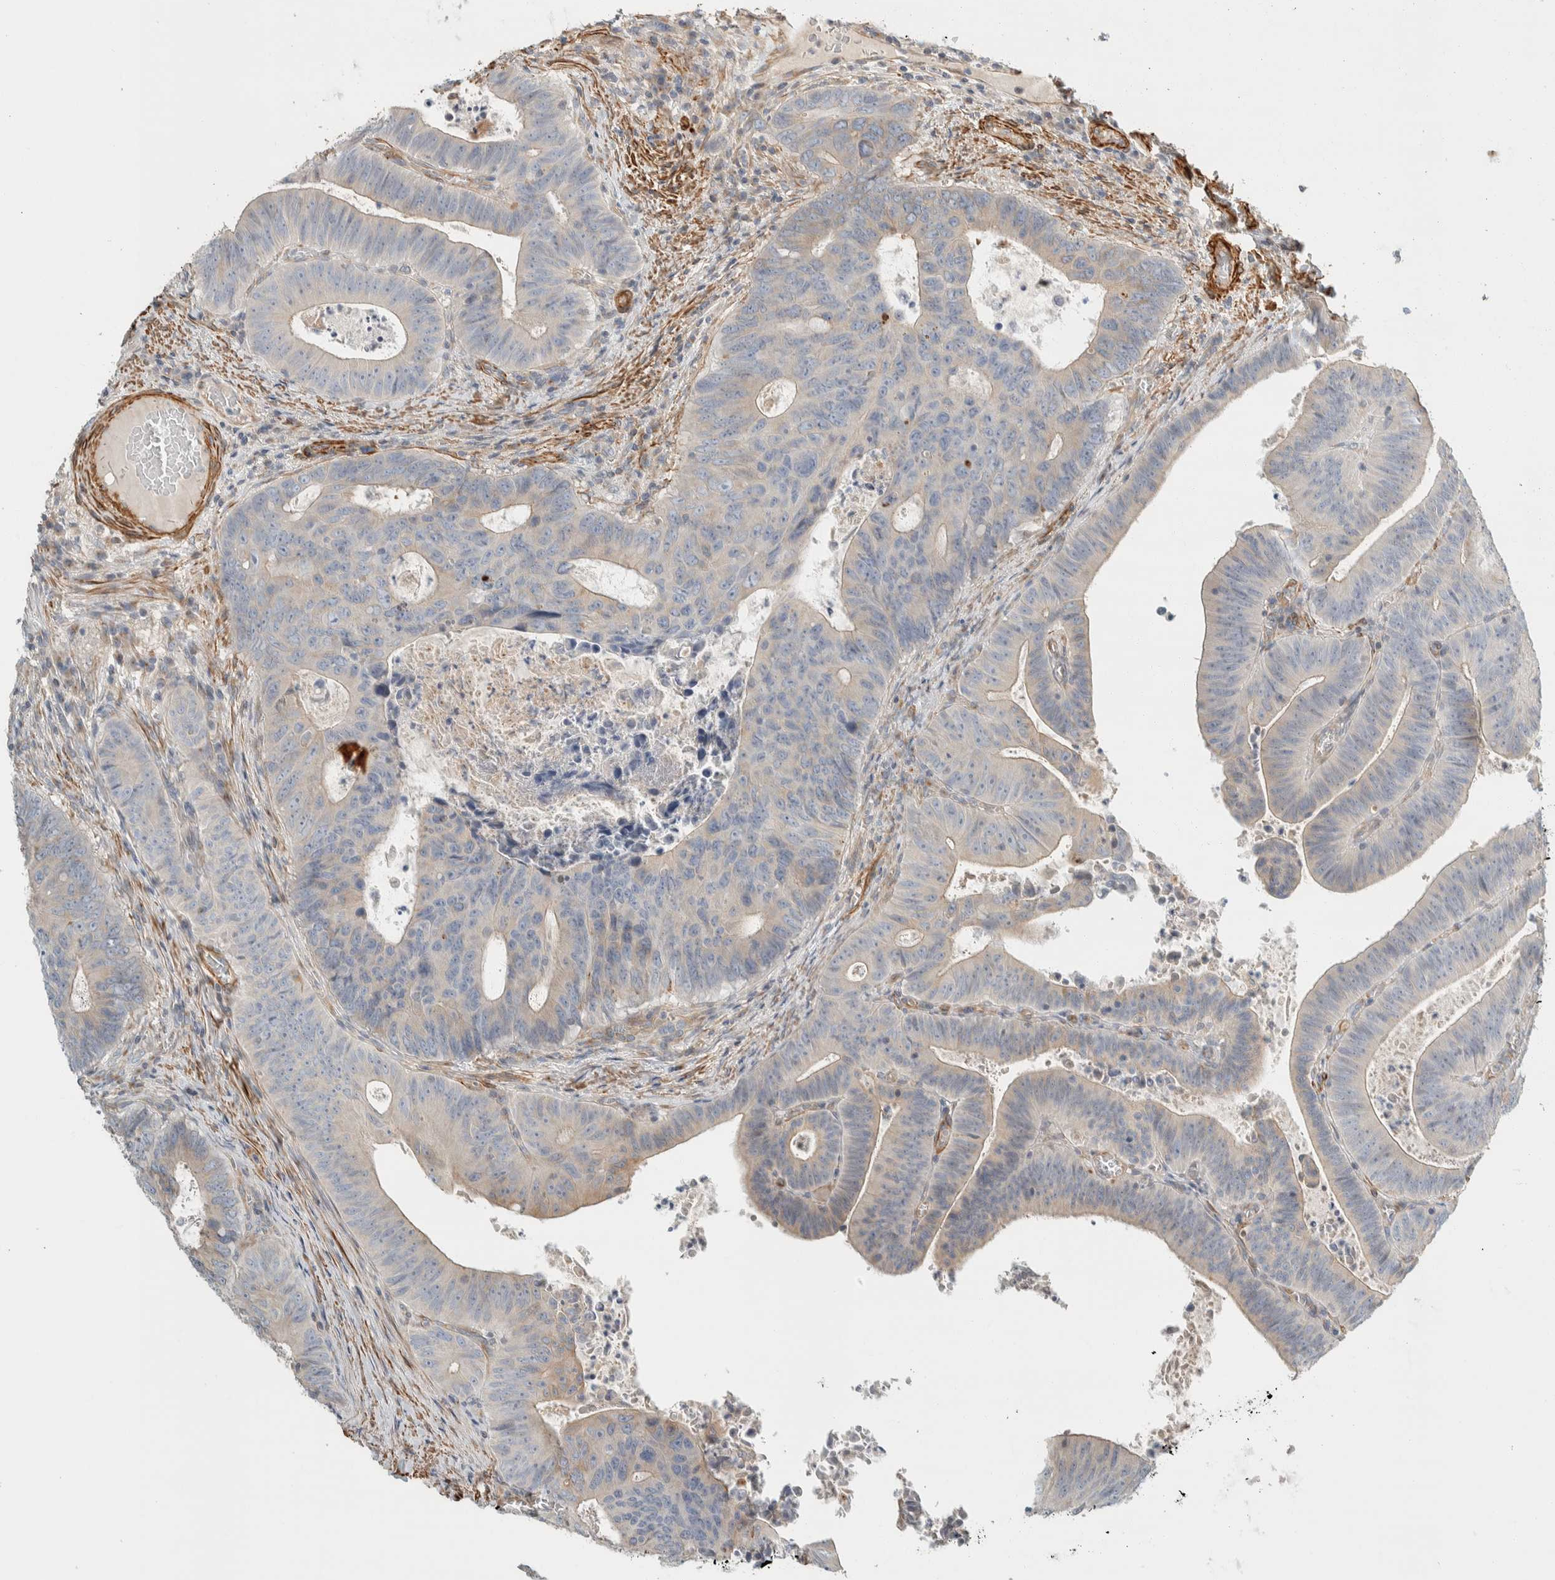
{"staining": {"intensity": "weak", "quantity": "<25%", "location": "cytoplasmic/membranous"}, "tissue": "colorectal cancer", "cell_type": "Tumor cells", "image_type": "cancer", "snomed": [{"axis": "morphology", "description": "Adenocarcinoma, NOS"}, {"axis": "topography", "description": "Colon"}], "caption": "The micrograph reveals no staining of tumor cells in colorectal adenocarcinoma. (DAB immunohistochemistry (IHC), high magnification).", "gene": "CDR2", "patient": {"sex": "male", "age": 87}}